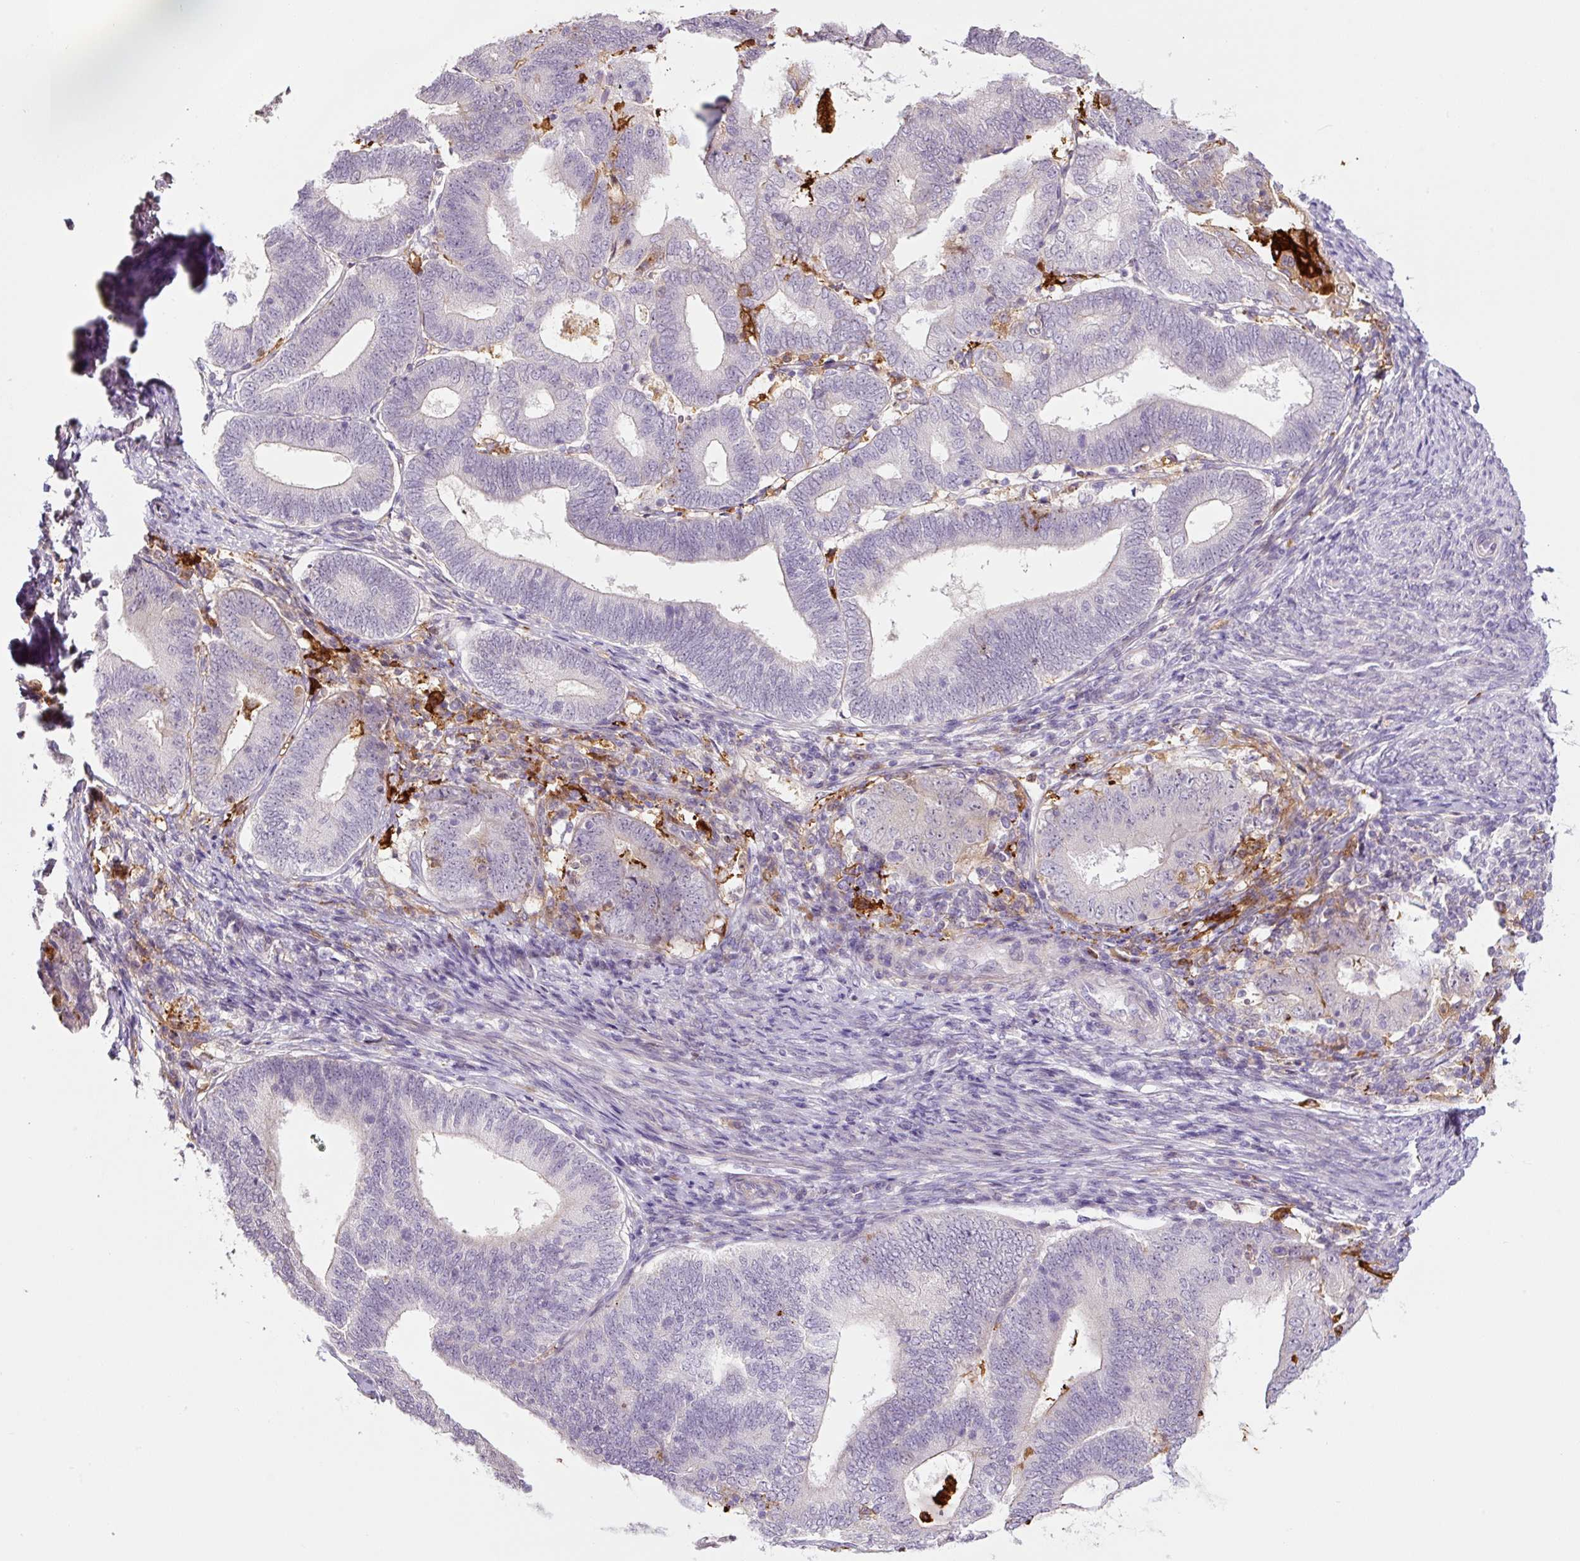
{"staining": {"intensity": "negative", "quantity": "none", "location": "none"}, "tissue": "endometrial cancer", "cell_type": "Tumor cells", "image_type": "cancer", "snomed": [{"axis": "morphology", "description": "Adenocarcinoma, NOS"}, {"axis": "topography", "description": "Endometrium"}], "caption": "Tumor cells are negative for brown protein staining in adenocarcinoma (endometrial).", "gene": "FUT10", "patient": {"sex": "female", "age": 70}}